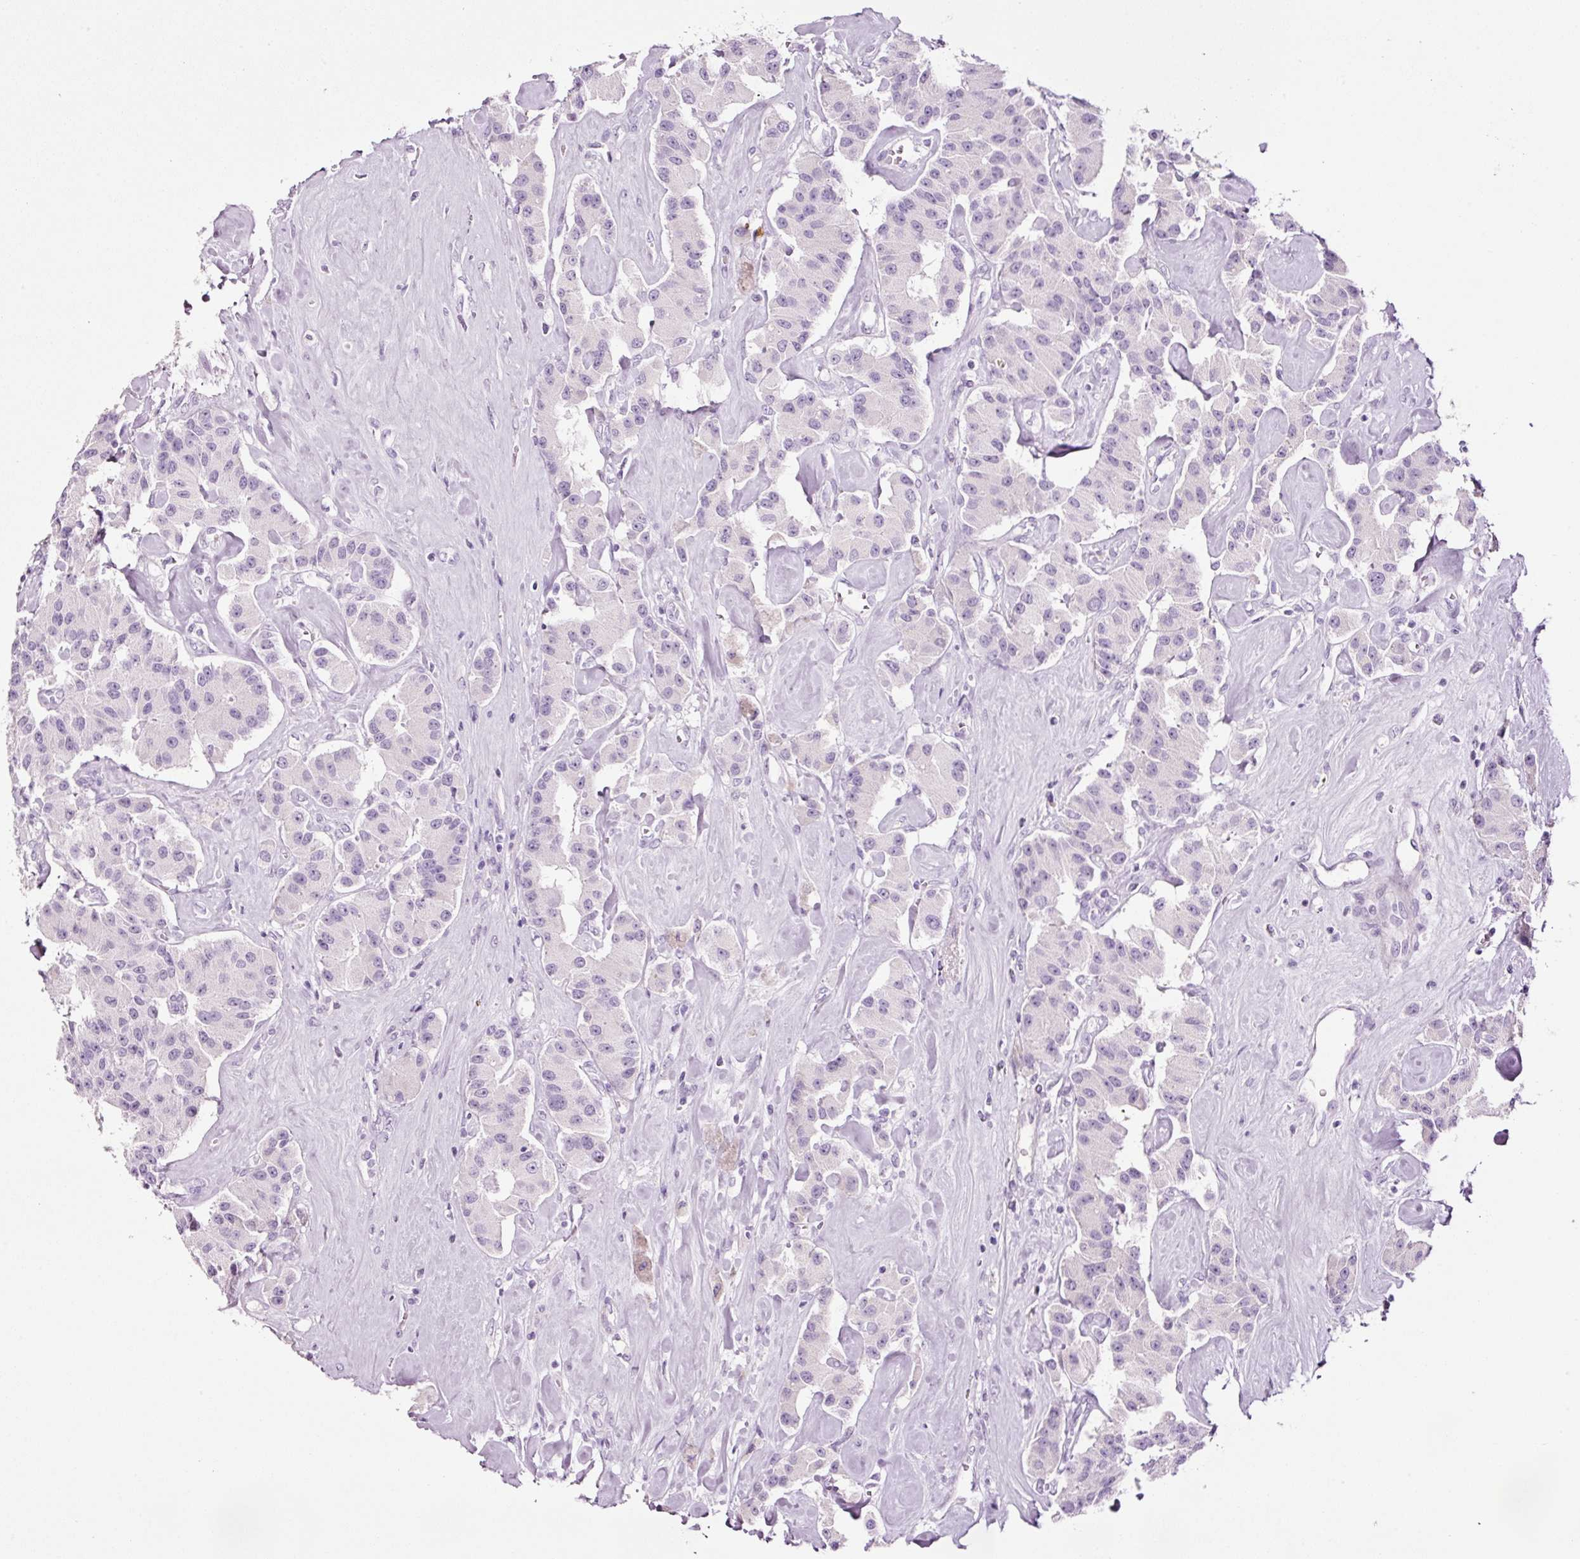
{"staining": {"intensity": "negative", "quantity": "none", "location": "none"}, "tissue": "carcinoid", "cell_type": "Tumor cells", "image_type": "cancer", "snomed": [{"axis": "morphology", "description": "Carcinoid, malignant, NOS"}, {"axis": "topography", "description": "Pancreas"}], "caption": "Tumor cells show no significant positivity in carcinoid.", "gene": "KLF1", "patient": {"sex": "male", "age": 41}}